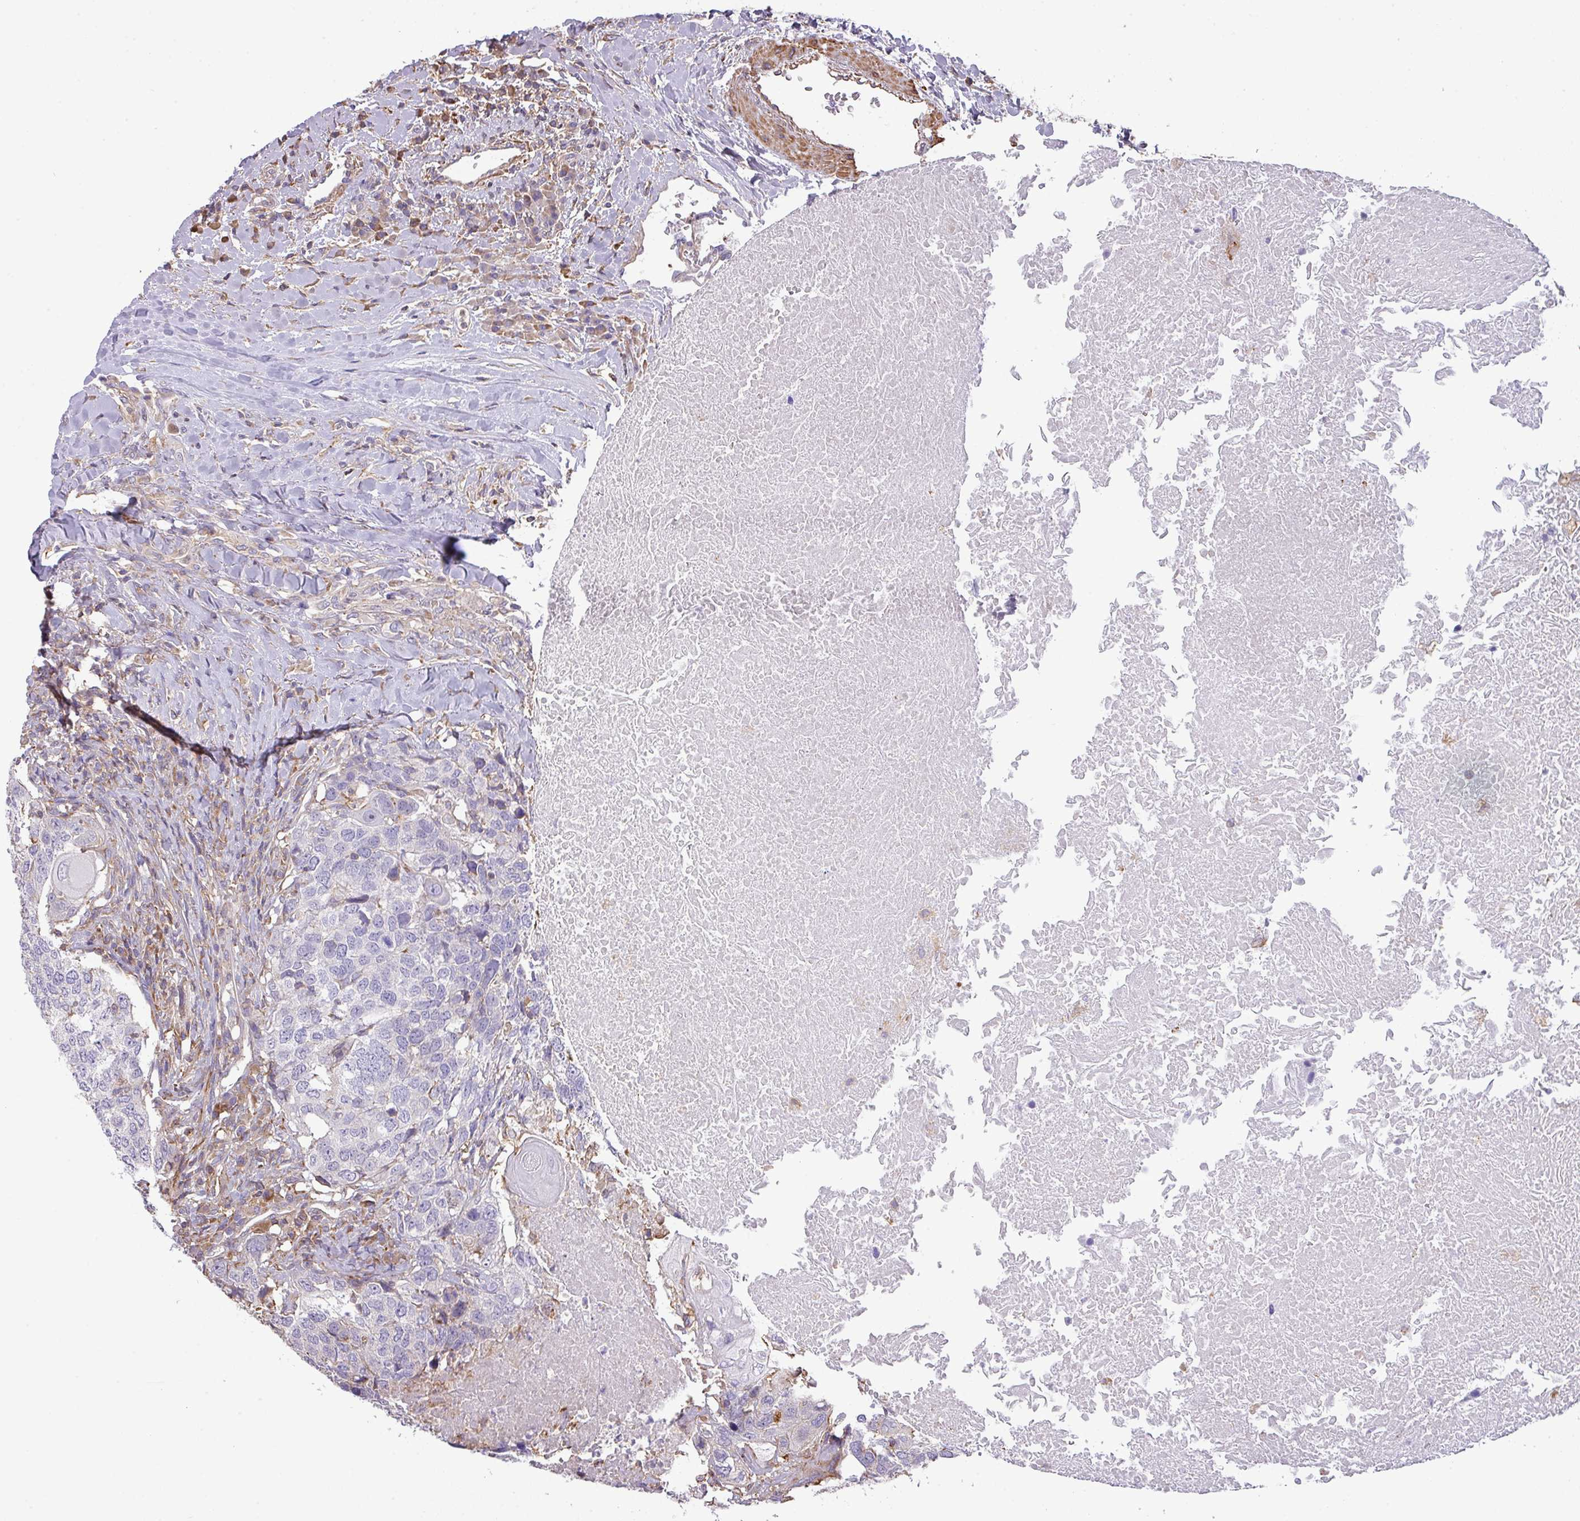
{"staining": {"intensity": "negative", "quantity": "none", "location": "none"}, "tissue": "head and neck cancer", "cell_type": "Tumor cells", "image_type": "cancer", "snomed": [{"axis": "morphology", "description": "Squamous cell carcinoma, NOS"}, {"axis": "morphology", "description": "Squamous cell carcinoma, metastatic, NOS"}, {"axis": "topography", "description": "Lymph node"}, {"axis": "topography", "description": "Head-Neck"}], "caption": "Immunohistochemistry (IHC) micrograph of head and neck squamous cell carcinoma stained for a protein (brown), which reveals no expression in tumor cells.", "gene": "LRRC41", "patient": {"sex": "male", "age": 62}}